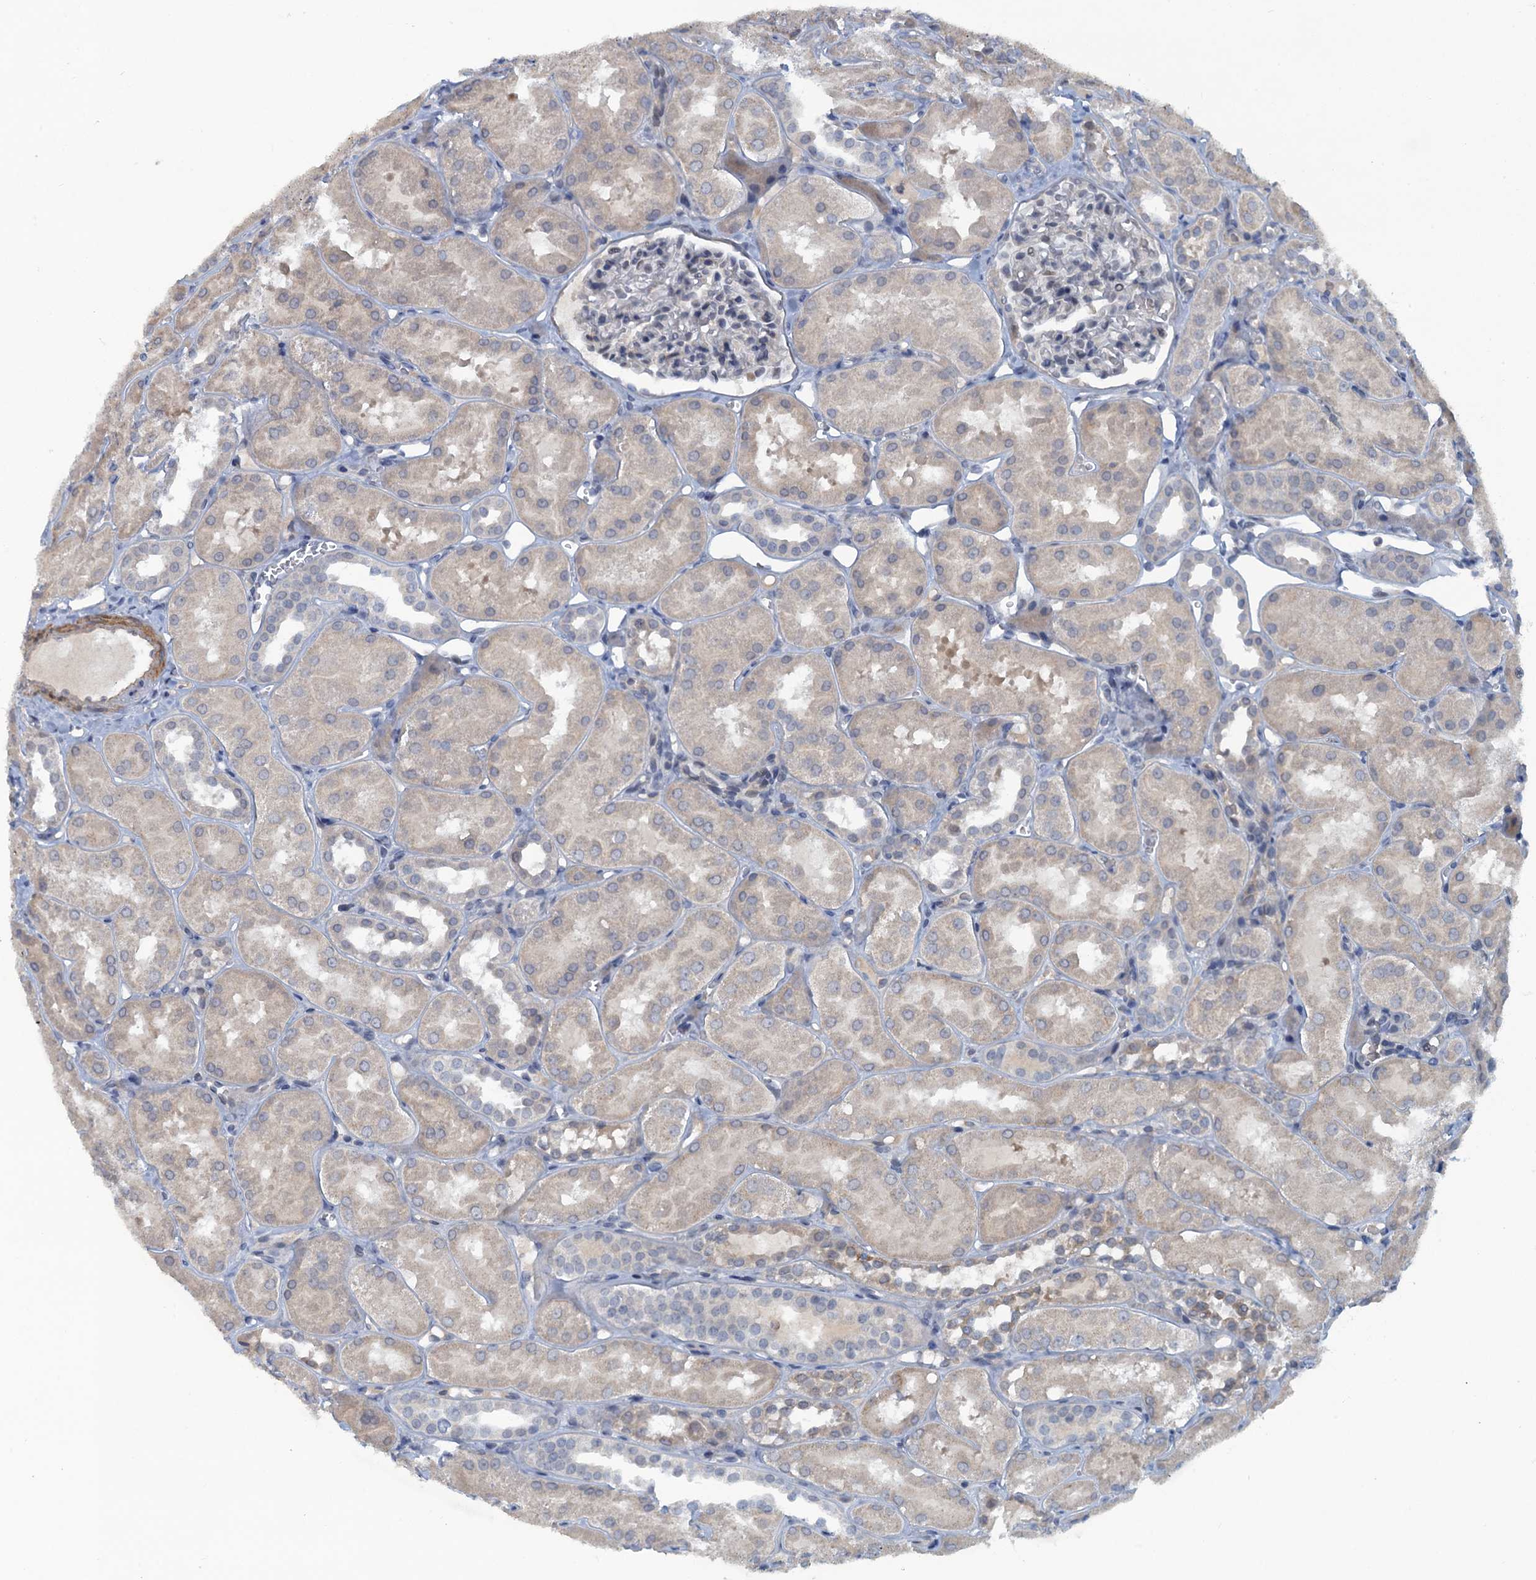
{"staining": {"intensity": "negative", "quantity": "none", "location": "none"}, "tissue": "kidney", "cell_type": "Cells in glomeruli", "image_type": "normal", "snomed": [{"axis": "morphology", "description": "Normal tissue, NOS"}, {"axis": "topography", "description": "Kidney"}, {"axis": "topography", "description": "Urinary bladder"}], "caption": "The immunohistochemistry histopathology image has no significant positivity in cells in glomeruli of kidney. The staining is performed using DAB (3,3'-diaminobenzidine) brown chromogen with nuclei counter-stained in using hematoxylin.", "gene": "MYO16", "patient": {"sex": "male", "age": 16}}